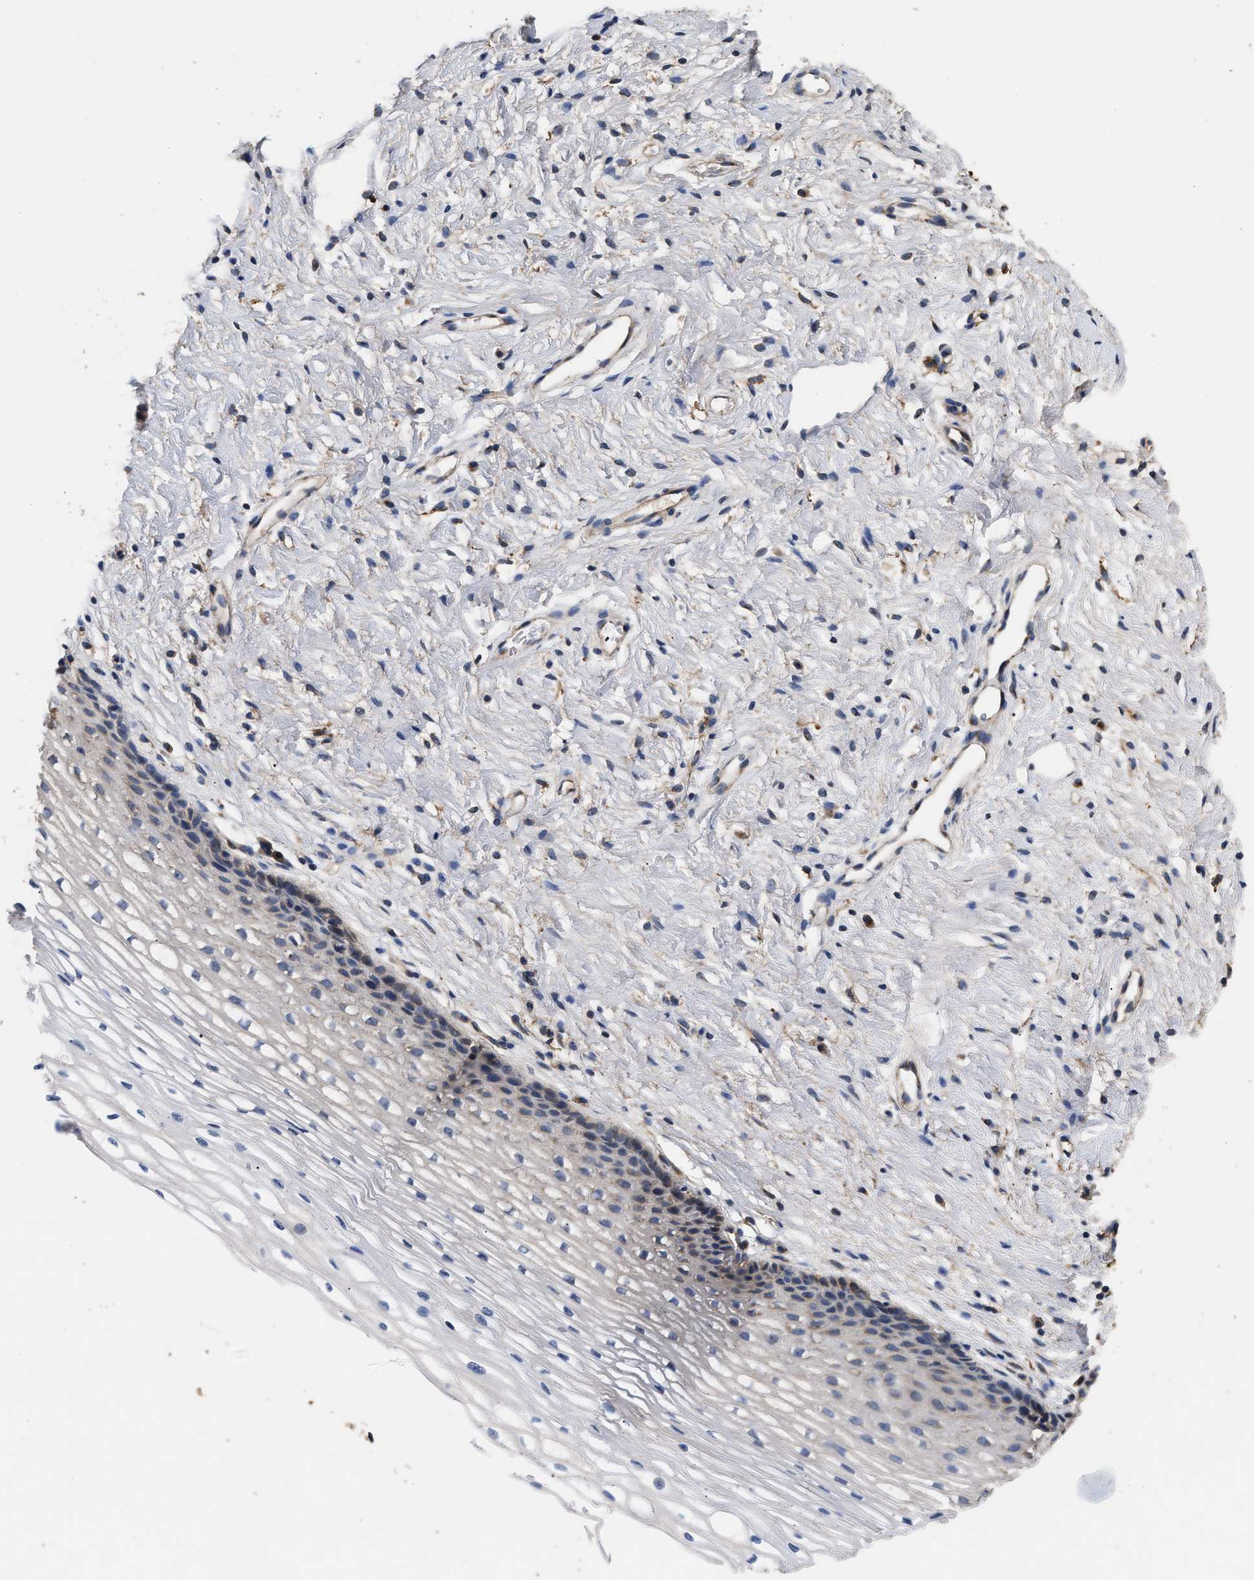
{"staining": {"intensity": "moderate", "quantity": ">75%", "location": "cytoplasmic/membranous"}, "tissue": "cervix", "cell_type": "Glandular cells", "image_type": "normal", "snomed": [{"axis": "morphology", "description": "Normal tissue, NOS"}, {"axis": "topography", "description": "Cervix"}], "caption": "Protein positivity by immunohistochemistry (IHC) displays moderate cytoplasmic/membranous expression in approximately >75% of glandular cells in normal cervix.", "gene": "KLB", "patient": {"sex": "female", "age": 77}}